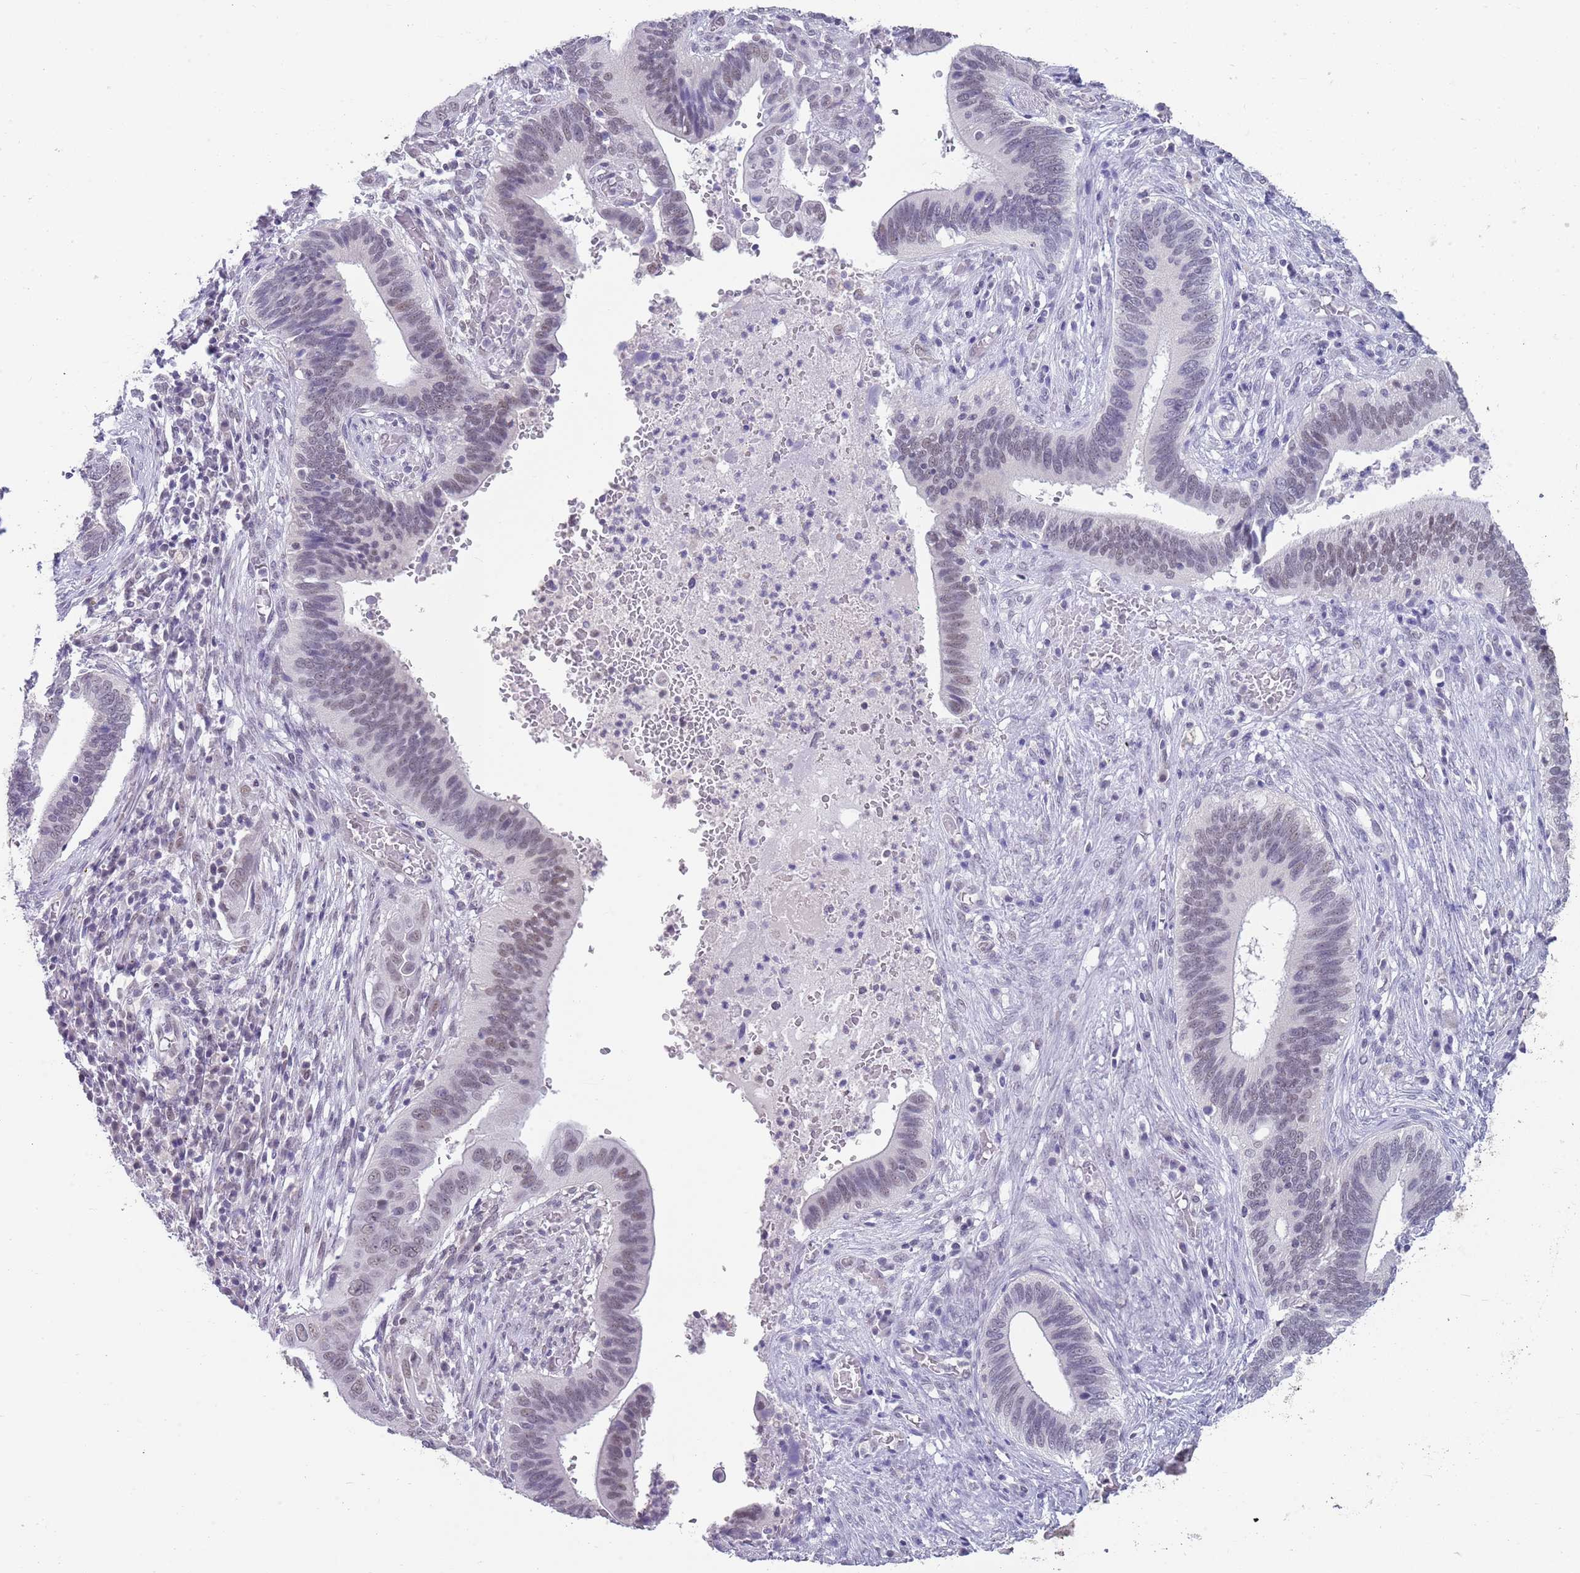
{"staining": {"intensity": "weak", "quantity": "<25%", "location": "nuclear"}, "tissue": "cervical cancer", "cell_type": "Tumor cells", "image_type": "cancer", "snomed": [{"axis": "morphology", "description": "Adenocarcinoma, NOS"}, {"axis": "topography", "description": "Cervix"}], "caption": "The histopathology image displays no significant expression in tumor cells of cervical cancer (adenocarcinoma).", "gene": "SEPHS2", "patient": {"sex": "female", "age": 42}}